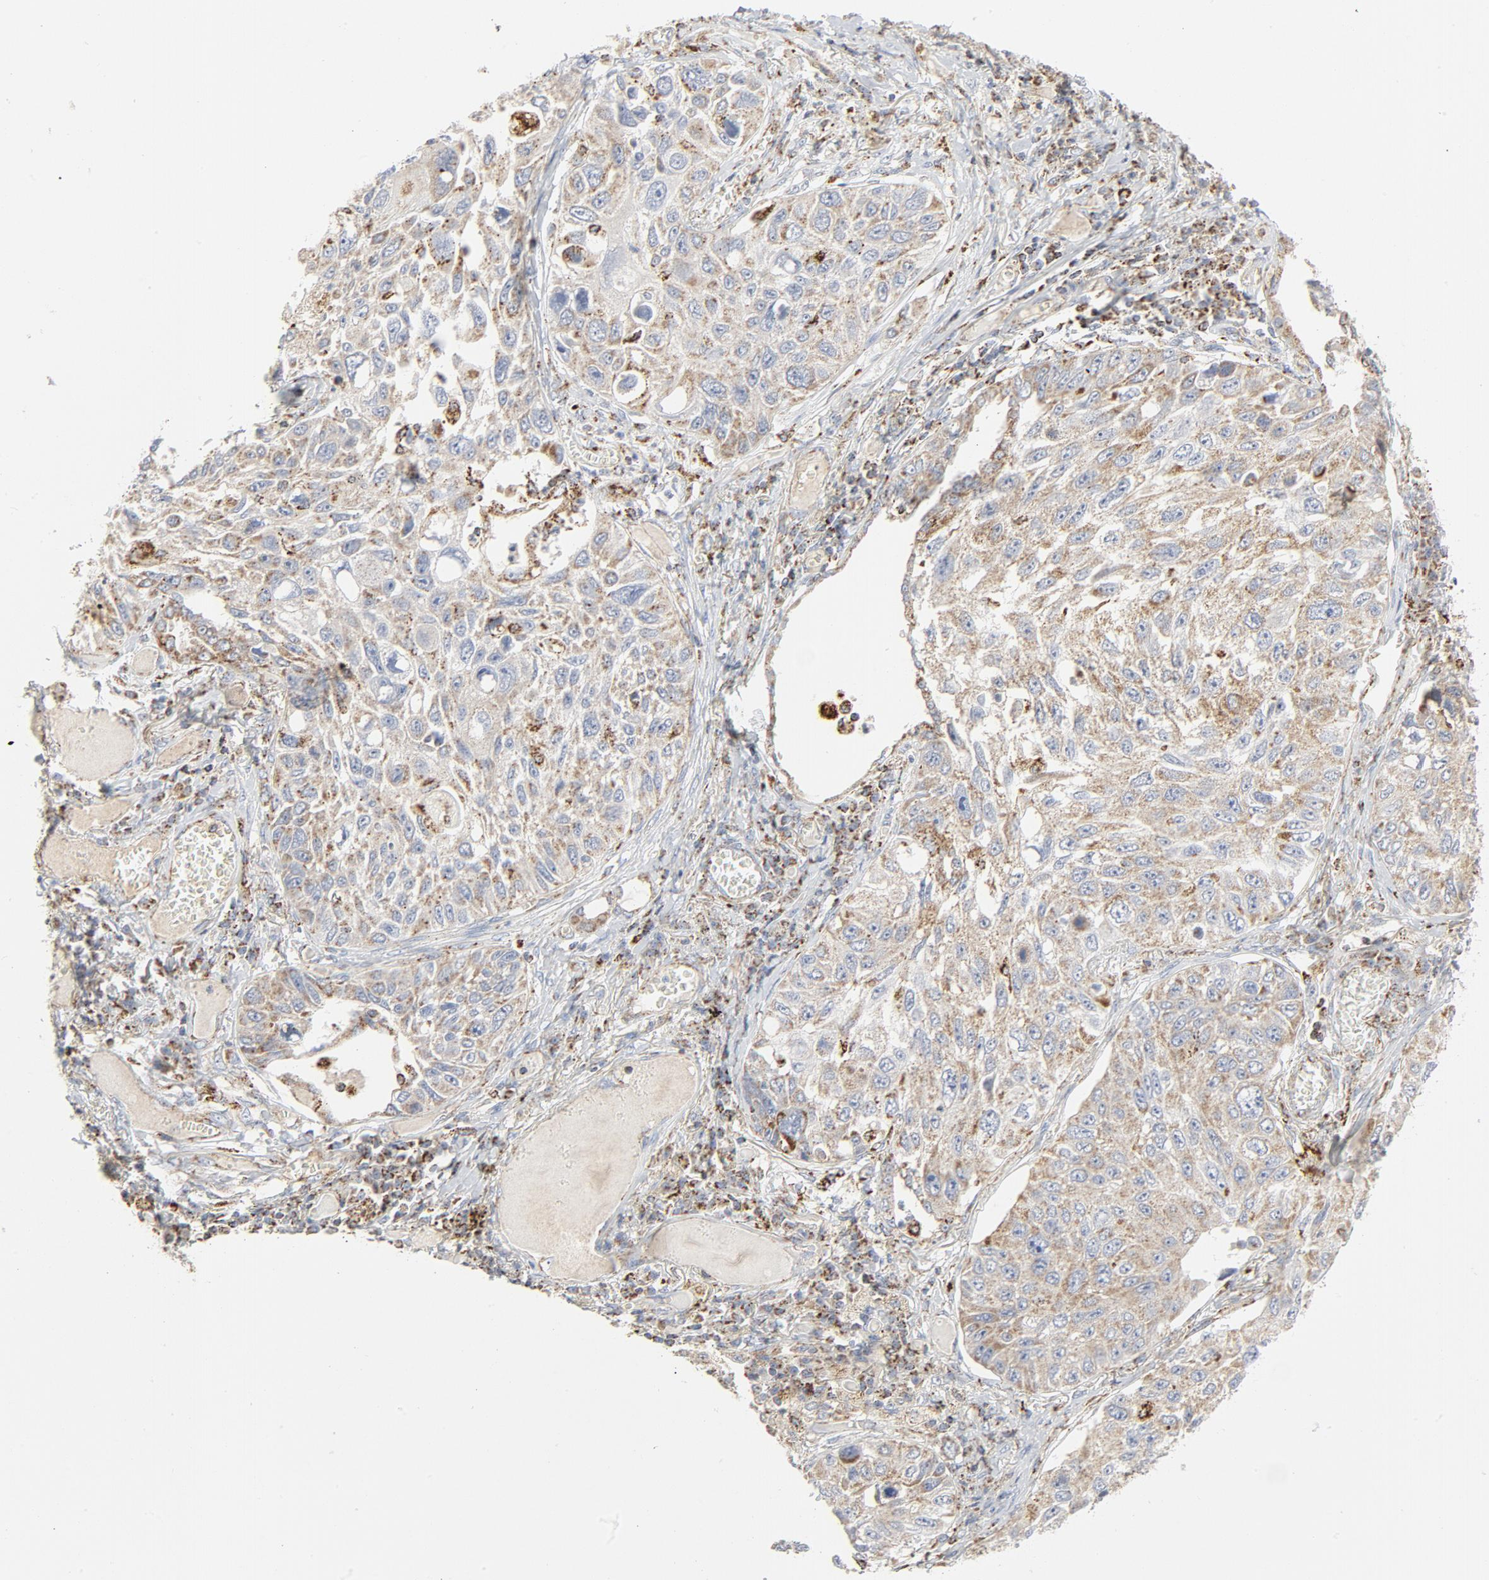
{"staining": {"intensity": "weak", "quantity": "25%-75%", "location": "cytoplasmic/membranous"}, "tissue": "lung cancer", "cell_type": "Tumor cells", "image_type": "cancer", "snomed": [{"axis": "morphology", "description": "Squamous cell carcinoma, NOS"}, {"axis": "topography", "description": "Lung"}], "caption": "Human lung cancer stained for a protein (brown) exhibits weak cytoplasmic/membranous positive expression in approximately 25%-75% of tumor cells.", "gene": "SETD3", "patient": {"sex": "male", "age": 71}}